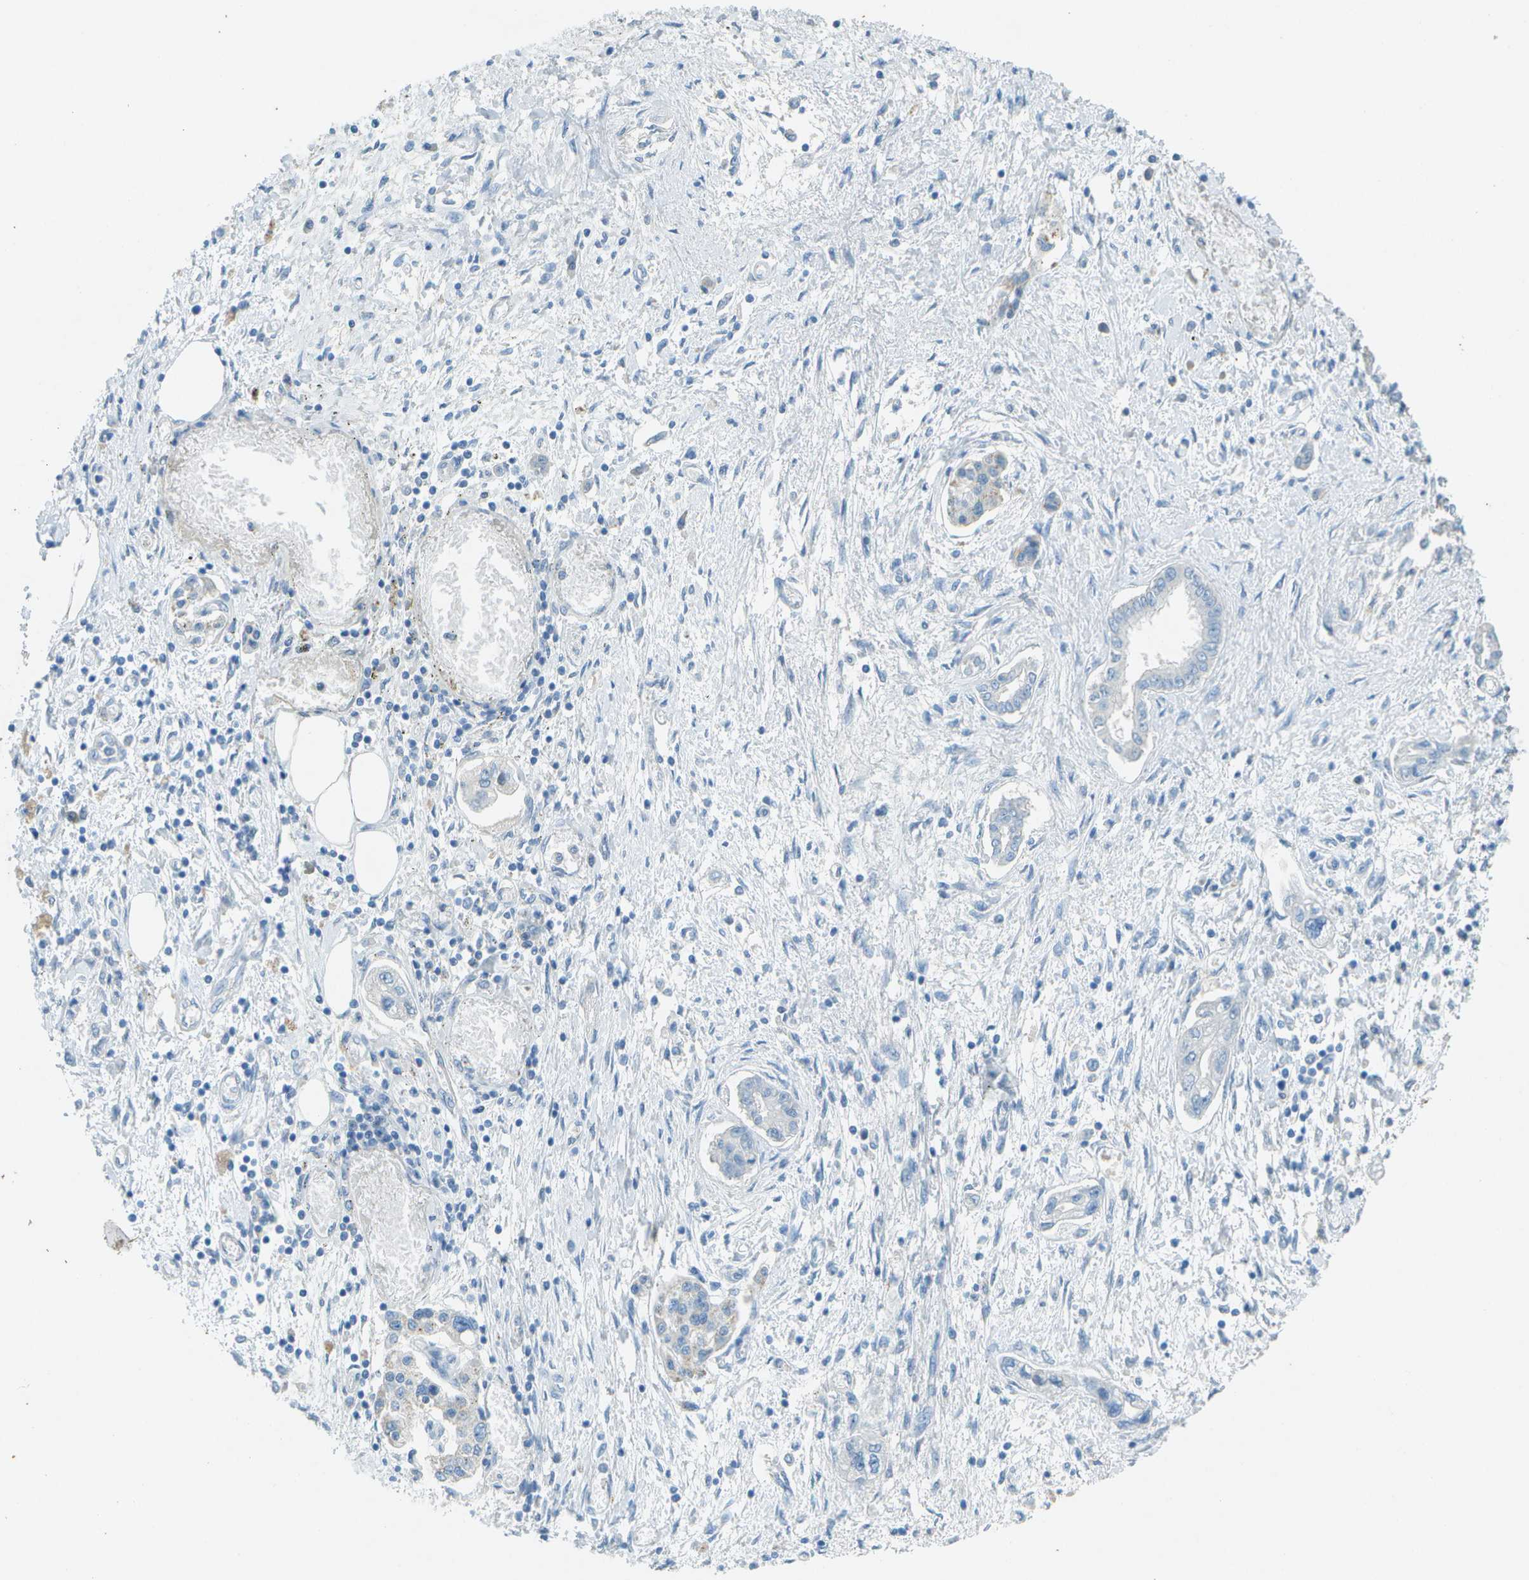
{"staining": {"intensity": "negative", "quantity": "none", "location": "none"}, "tissue": "pancreatic cancer", "cell_type": "Tumor cells", "image_type": "cancer", "snomed": [{"axis": "morphology", "description": "Adenocarcinoma, NOS"}, {"axis": "topography", "description": "Pancreas"}], "caption": "This is a histopathology image of immunohistochemistry (IHC) staining of pancreatic cancer, which shows no expression in tumor cells.", "gene": "LGI2", "patient": {"sex": "male", "age": 56}}